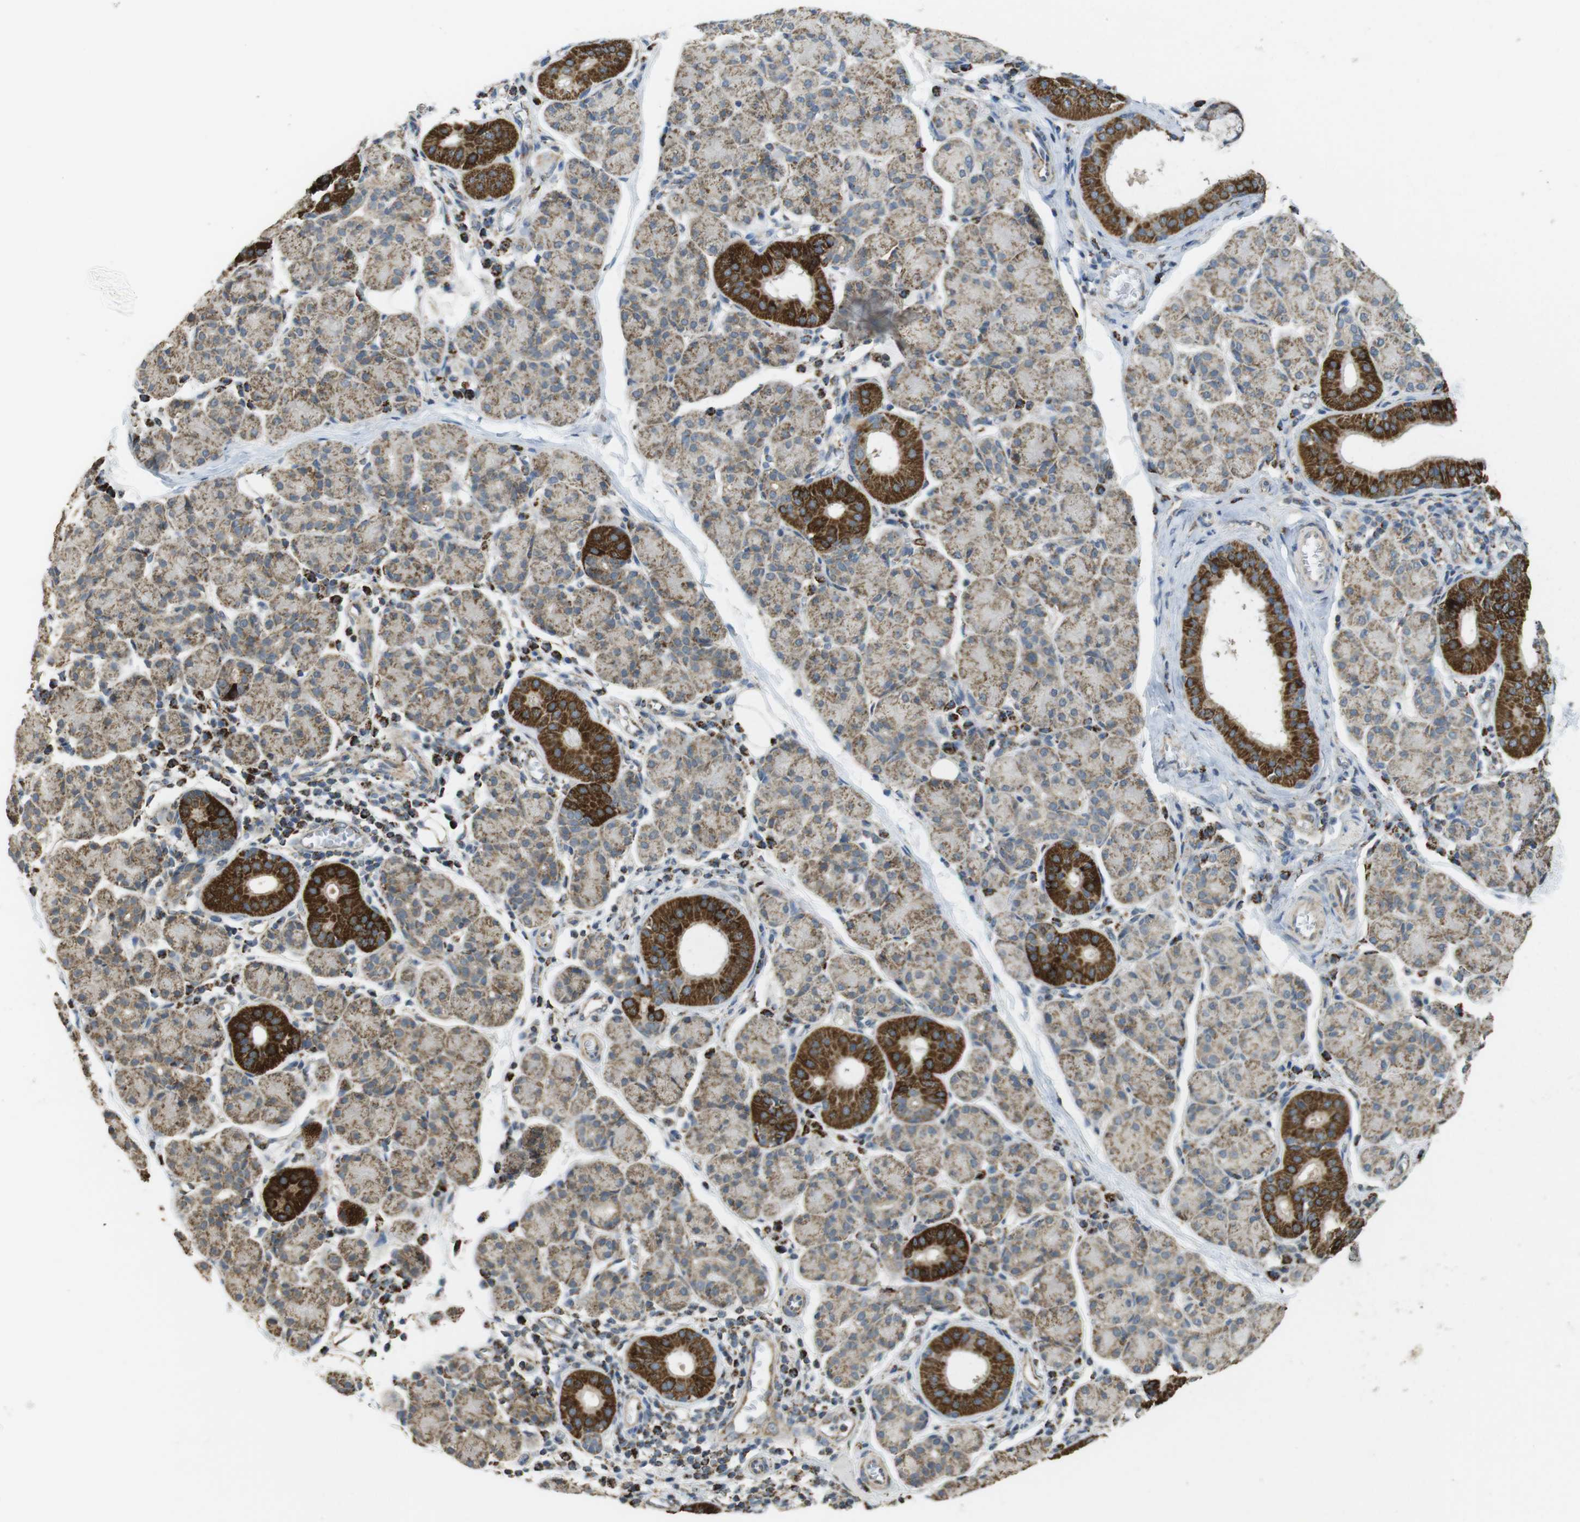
{"staining": {"intensity": "strong", "quantity": "<25%", "location": "cytoplasmic/membranous"}, "tissue": "salivary gland", "cell_type": "Glandular cells", "image_type": "normal", "snomed": [{"axis": "morphology", "description": "Normal tissue, NOS"}, {"axis": "morphology", "description": "Inflammation, NOS"}, {"axis": "topography", "description": "Lymph node"}, {"axis": "topography", "description": "Salivary gland"}], "caption": "Immunohistochemical staining of benign salivary gland shows medium levels of strong cytoplasmic/membranous positivity in approximately <25% of glandular cells.", "gene": "CALHM2", "patient": {"sex": "male", "age": 3}}